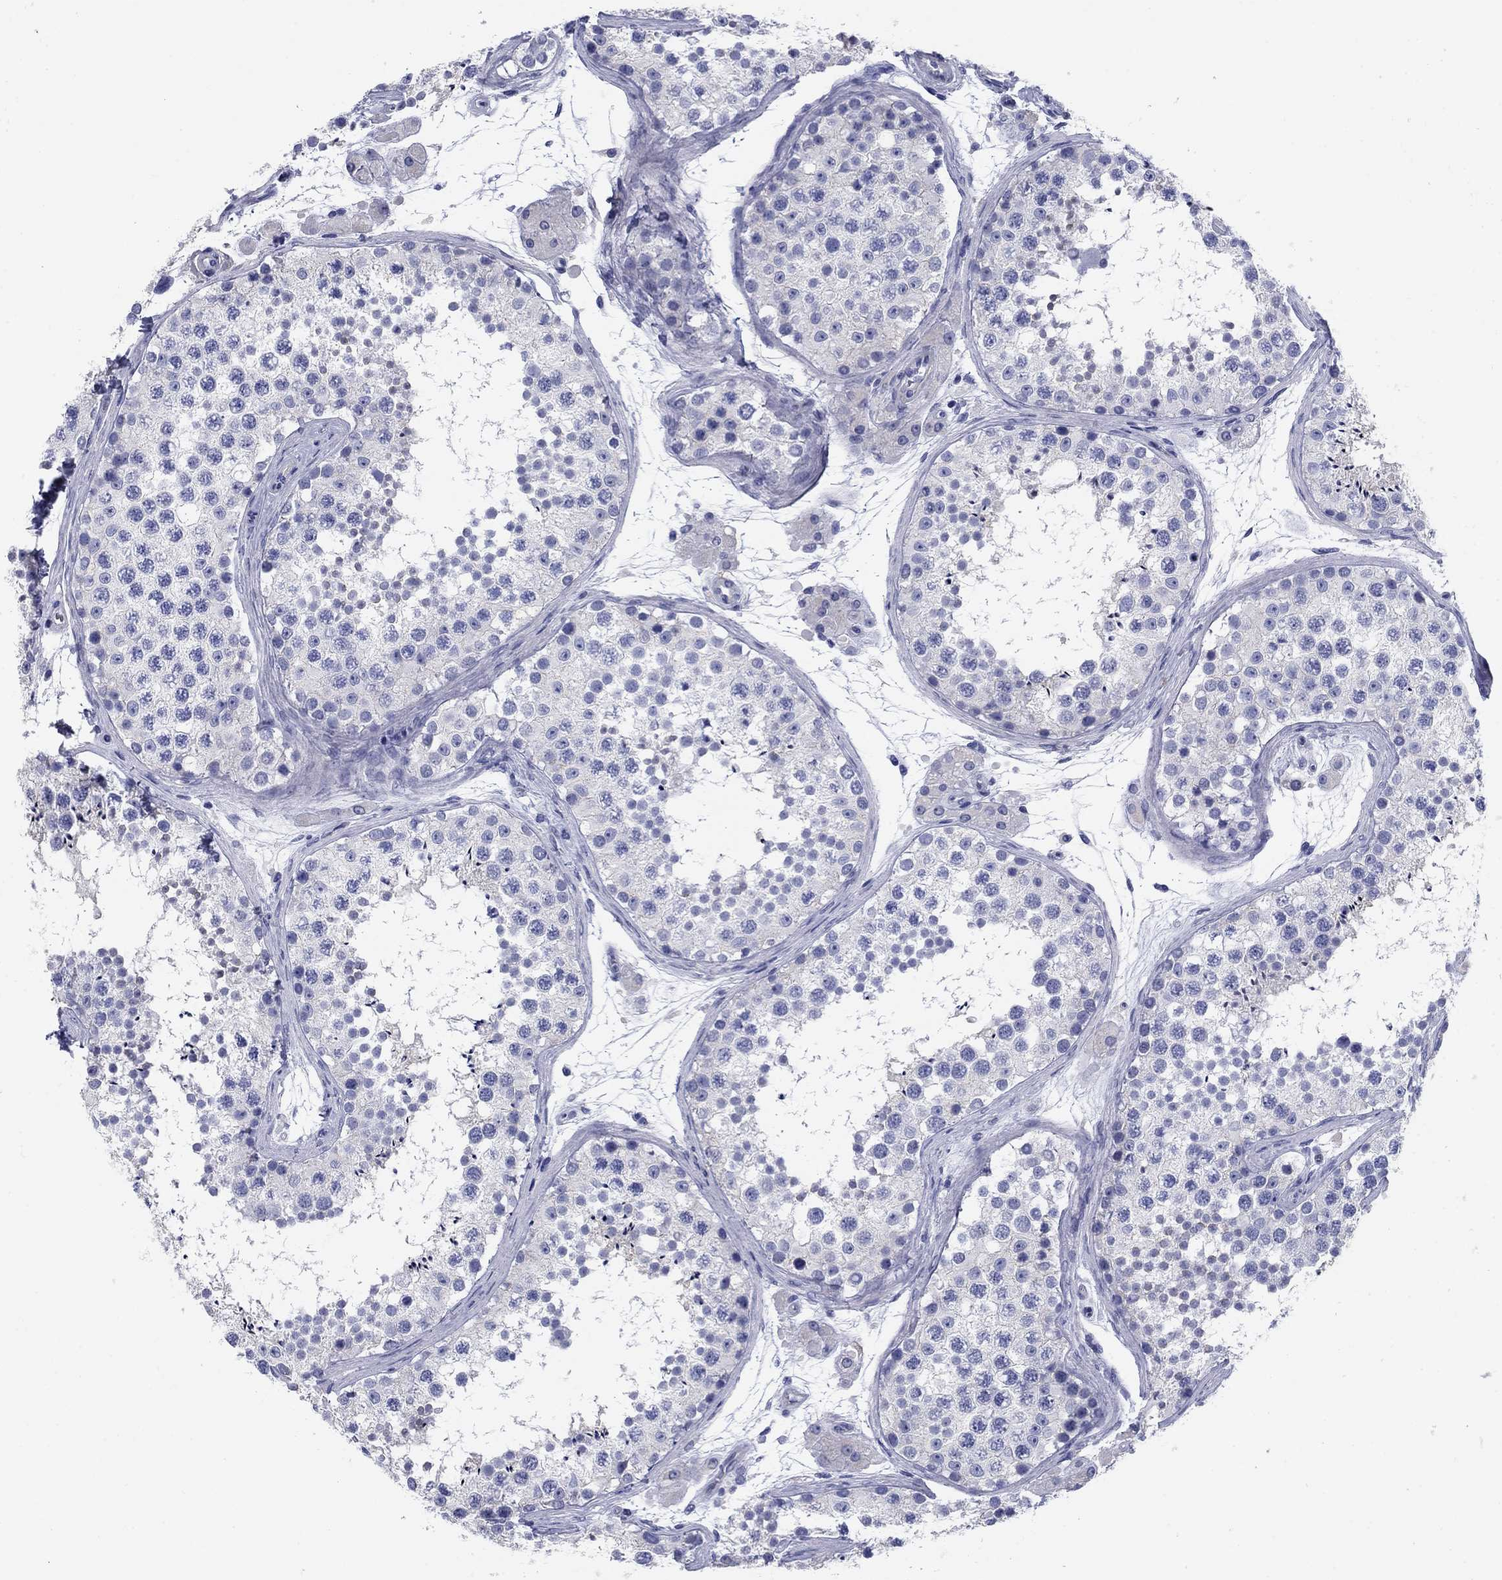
{"staining": {"intensity": "negative", "quantity": "none", "location": "none"}, "tissue": "testis", "cell_type": "Cells in seminiferous ducts", "image_type": "normal", "snomed": [{"axis": "morphology", "description": "Normal tissue, NOS"}, {"axis": "topography", "description": "Testis"}], "caption": "Immunohistochemical staining of benign human testis displays no significant positivity in cells in seminiferous ducts. (DAB IHC, high magnification).", "gene": "PRKCG", "patient": {"sex": "male", "age": 41}}